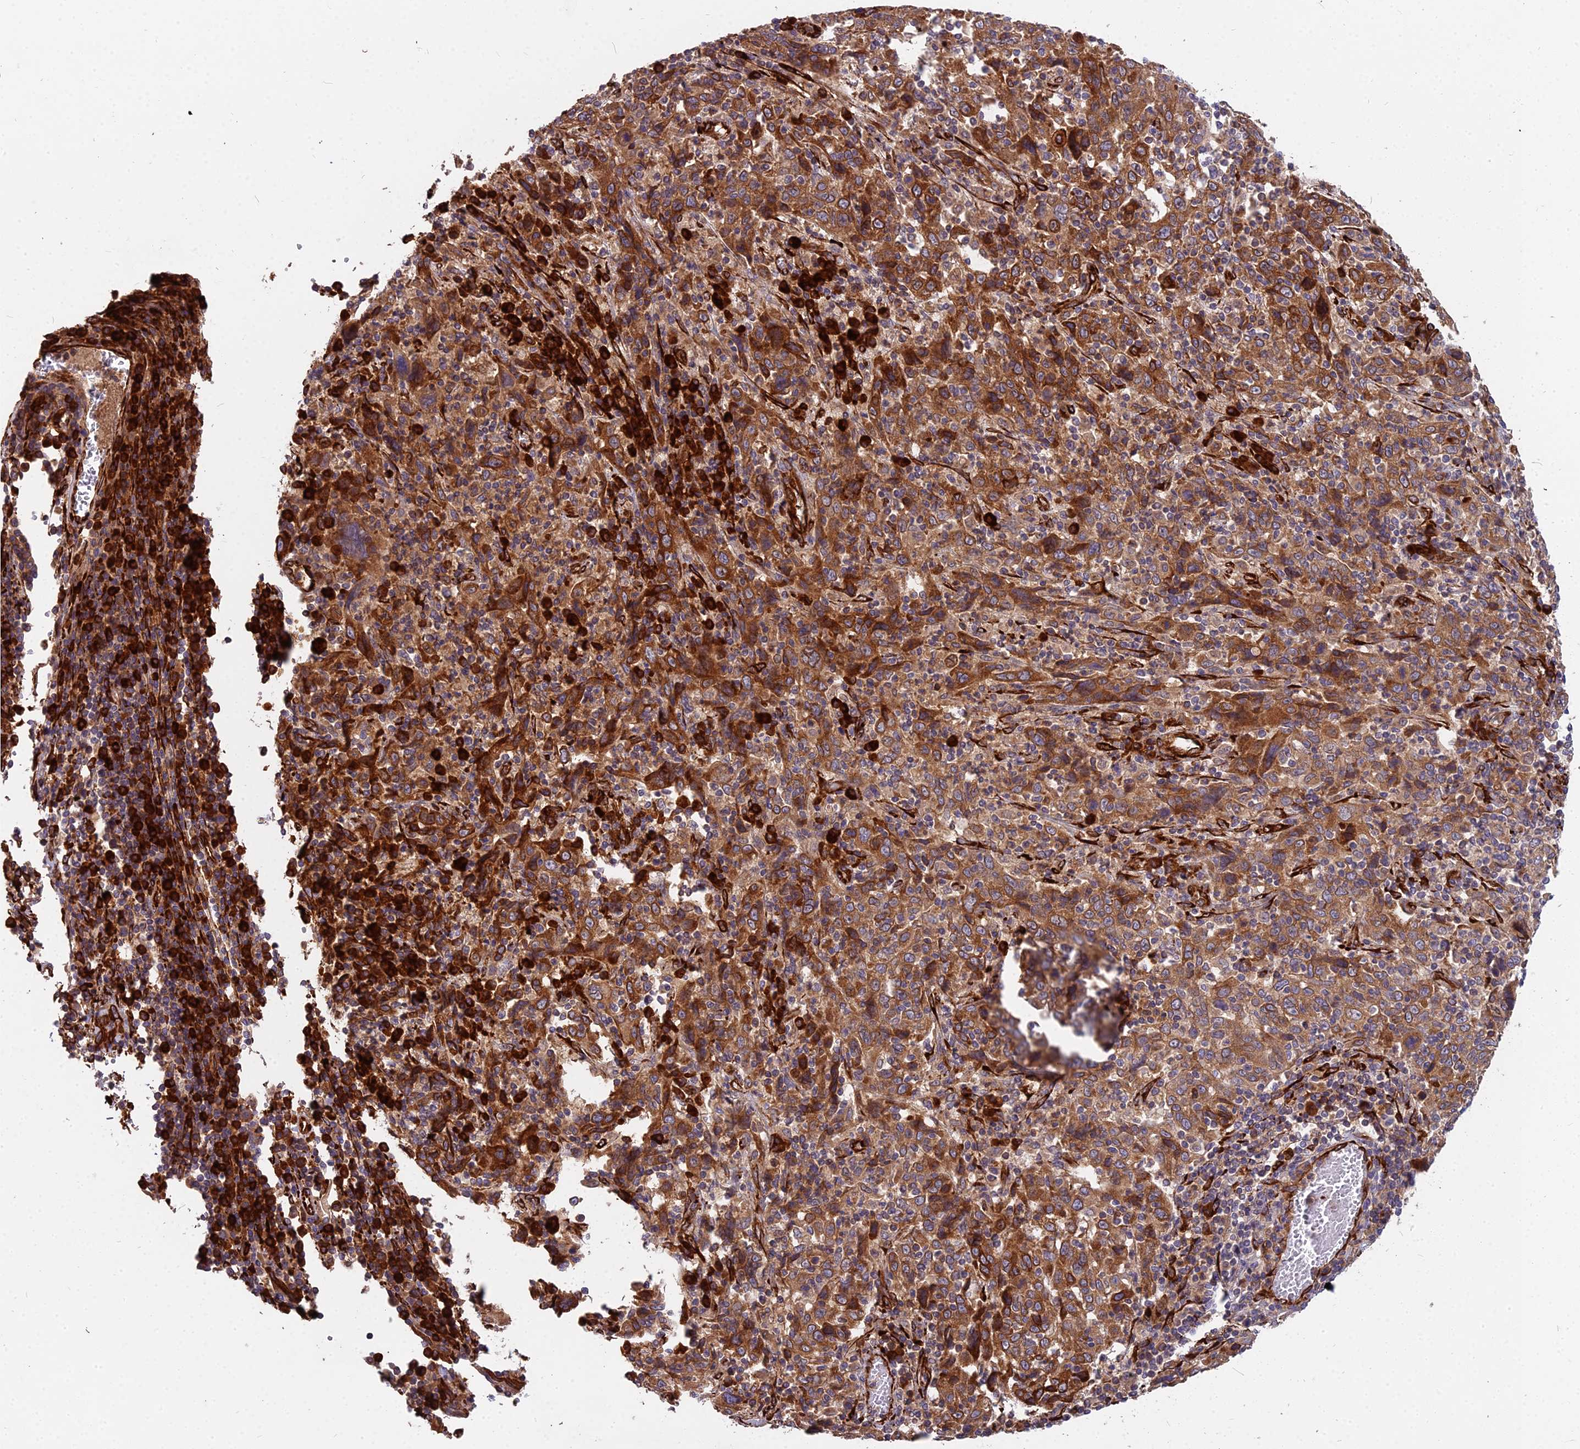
{"staining": {"intensity": "moderate", "quantity": ">75%", "location": "cytoplasmic/membranous"}, "tissue": "cervical cancer", "cell_type": "Tumor cells", "image_type": "cancer", "snomed": [{"axis": "morphology", "description": "Squamous cell carcinoma, NOS"}, {"axis": "topography", "description": "Cervix"}], "caption": "IHC image of neoplastic tissue: squamous cell carcinoma (cervical) stained using immunohistochemistry exhibits medium levels of moderate protein expression localized specifically in the cytoplasmic/membranous of tumor cells, appearing as a cytoplasmic/membranous brown color.", "gene": "NDUFAF7", "patient": {"sex": "female", "age": 46}}